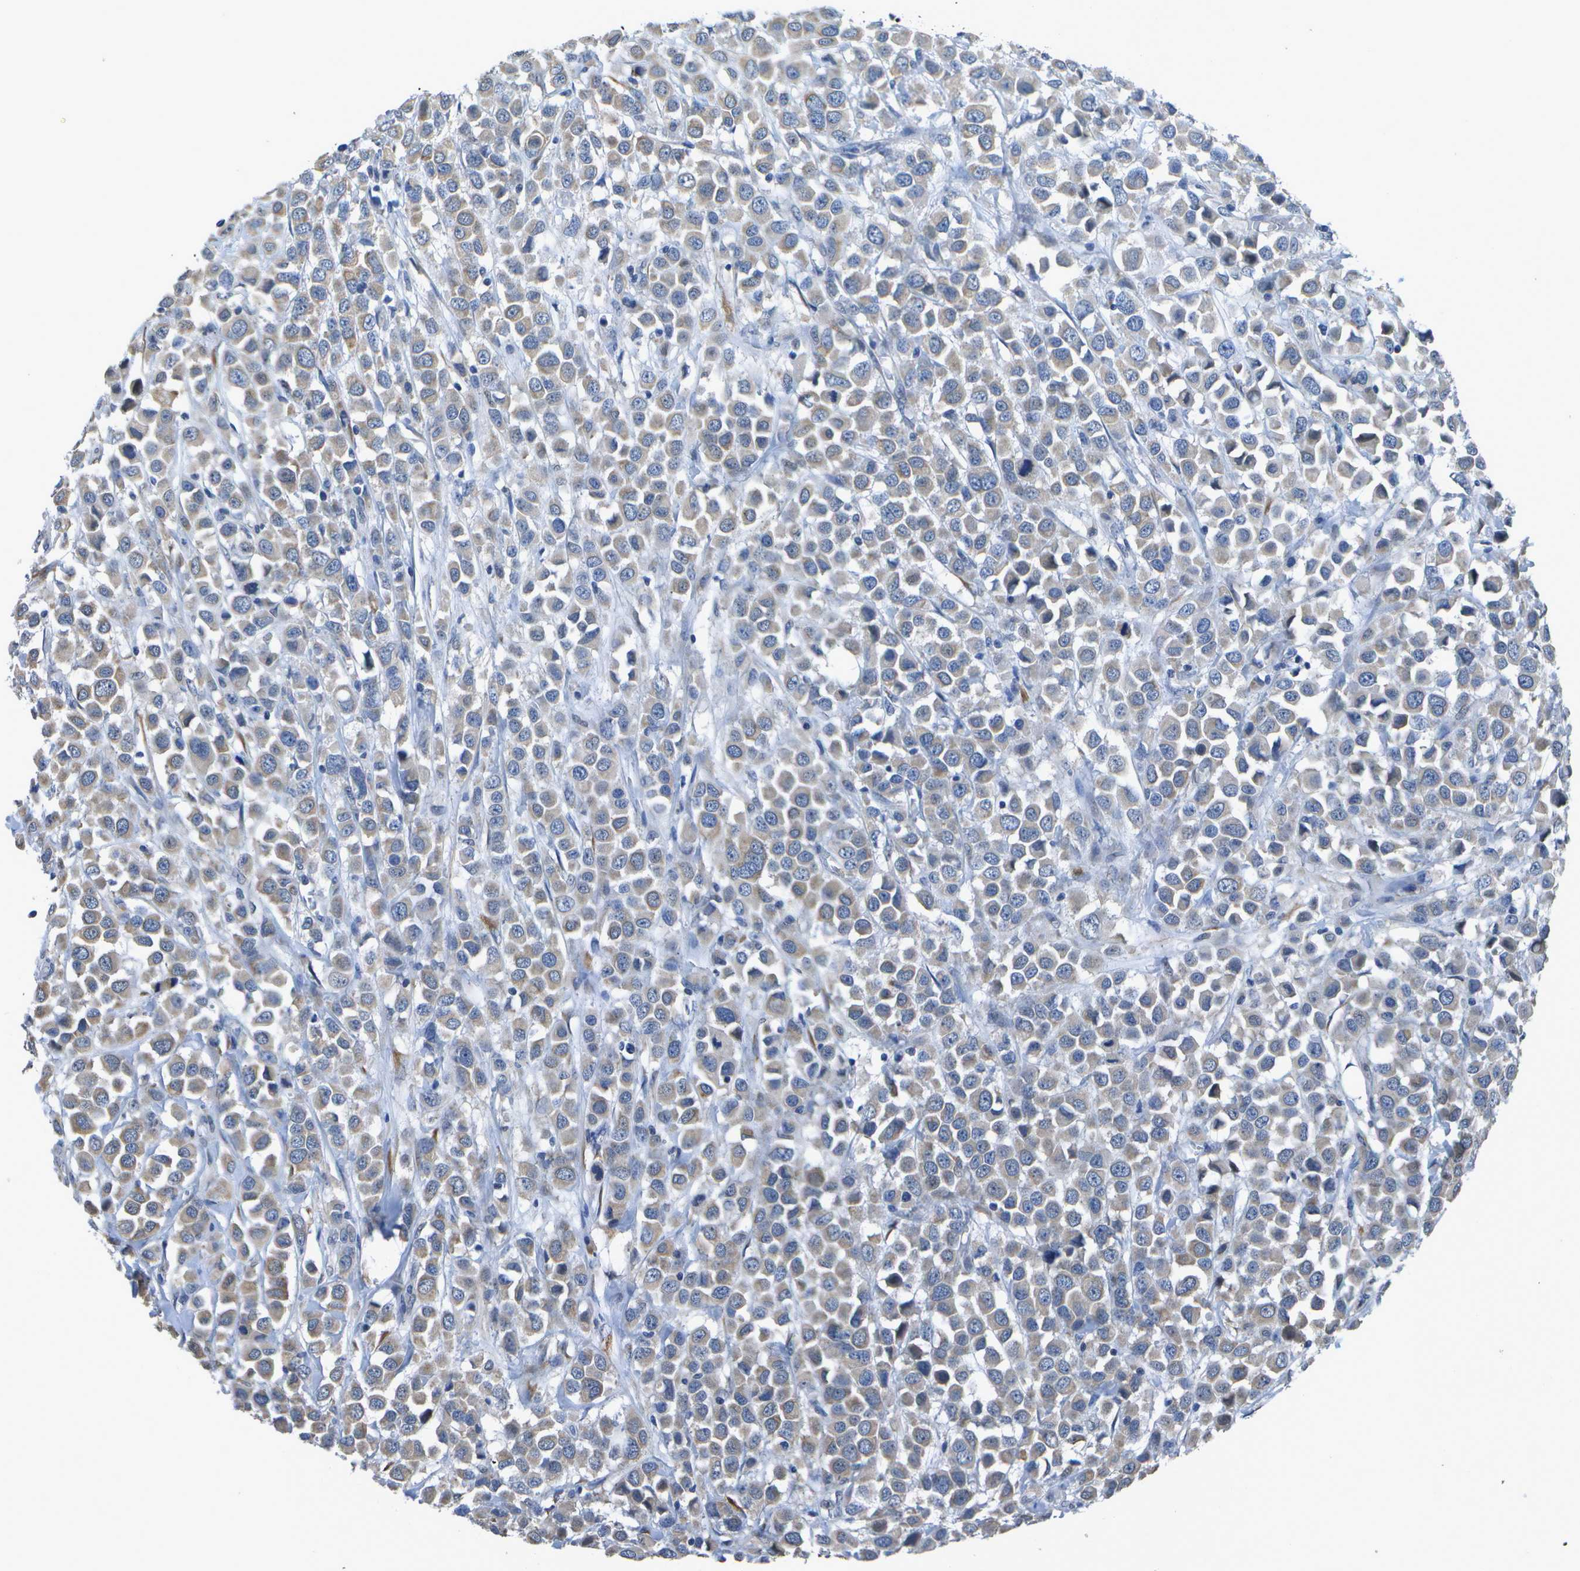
{"staining": {"intensity": "weak", "quantity": ">75%", "location": "cytoplasmic/membranous"}, "tissue": "breast cancer", "cell_type": "Tumor cells", "image_type": "cancer", "snomed": [{"axis": "morphology", "description": "Duct carcinoma"}, {"axis": "topography", "description": "Breast"}], "caption": "Breast cancer stained for a protein (brown) shows weak cytoplasmic/membranous positive positivity in about >75% of tumor cells.", "gene": "DSE", "patient": {"sex": "female", "age": 61}}